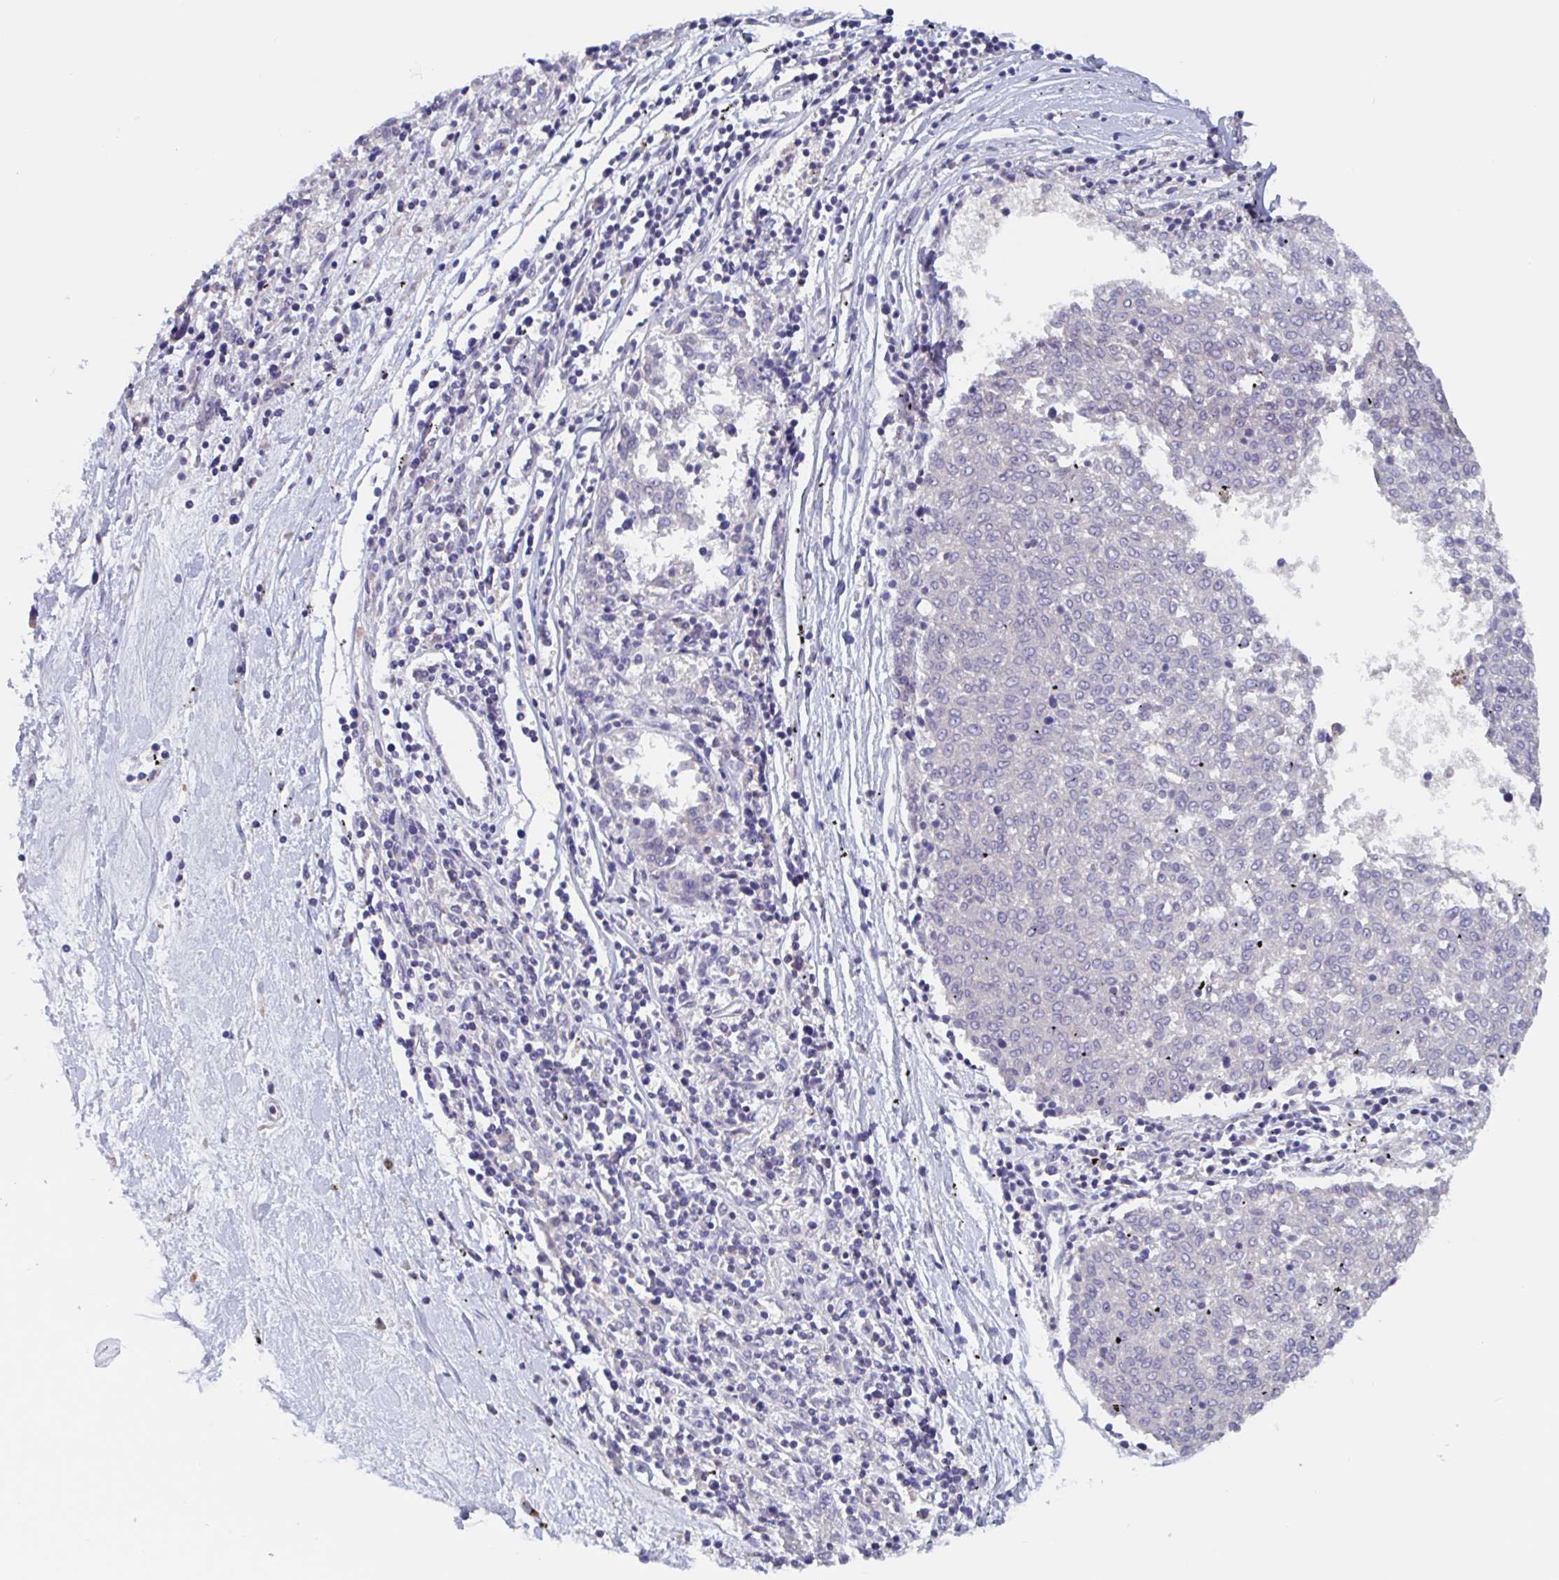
{"staining": {"intensity": "negative", "quantity": "none", "location": "none"}, "tissue": "melanoma", "cell_type": "Tumor cells", "image_type": "cancer", "snomed": [{"axis": "morphology", "description": "Malignant melanoma, NOS"}, {"axis": "topography", "description": "Skin"}], "caption": "Tumor cells are negative for protein expression in human melanoma.", "gene": "ZNHIT2", "patient": {"sex": "female", "age": 72}}